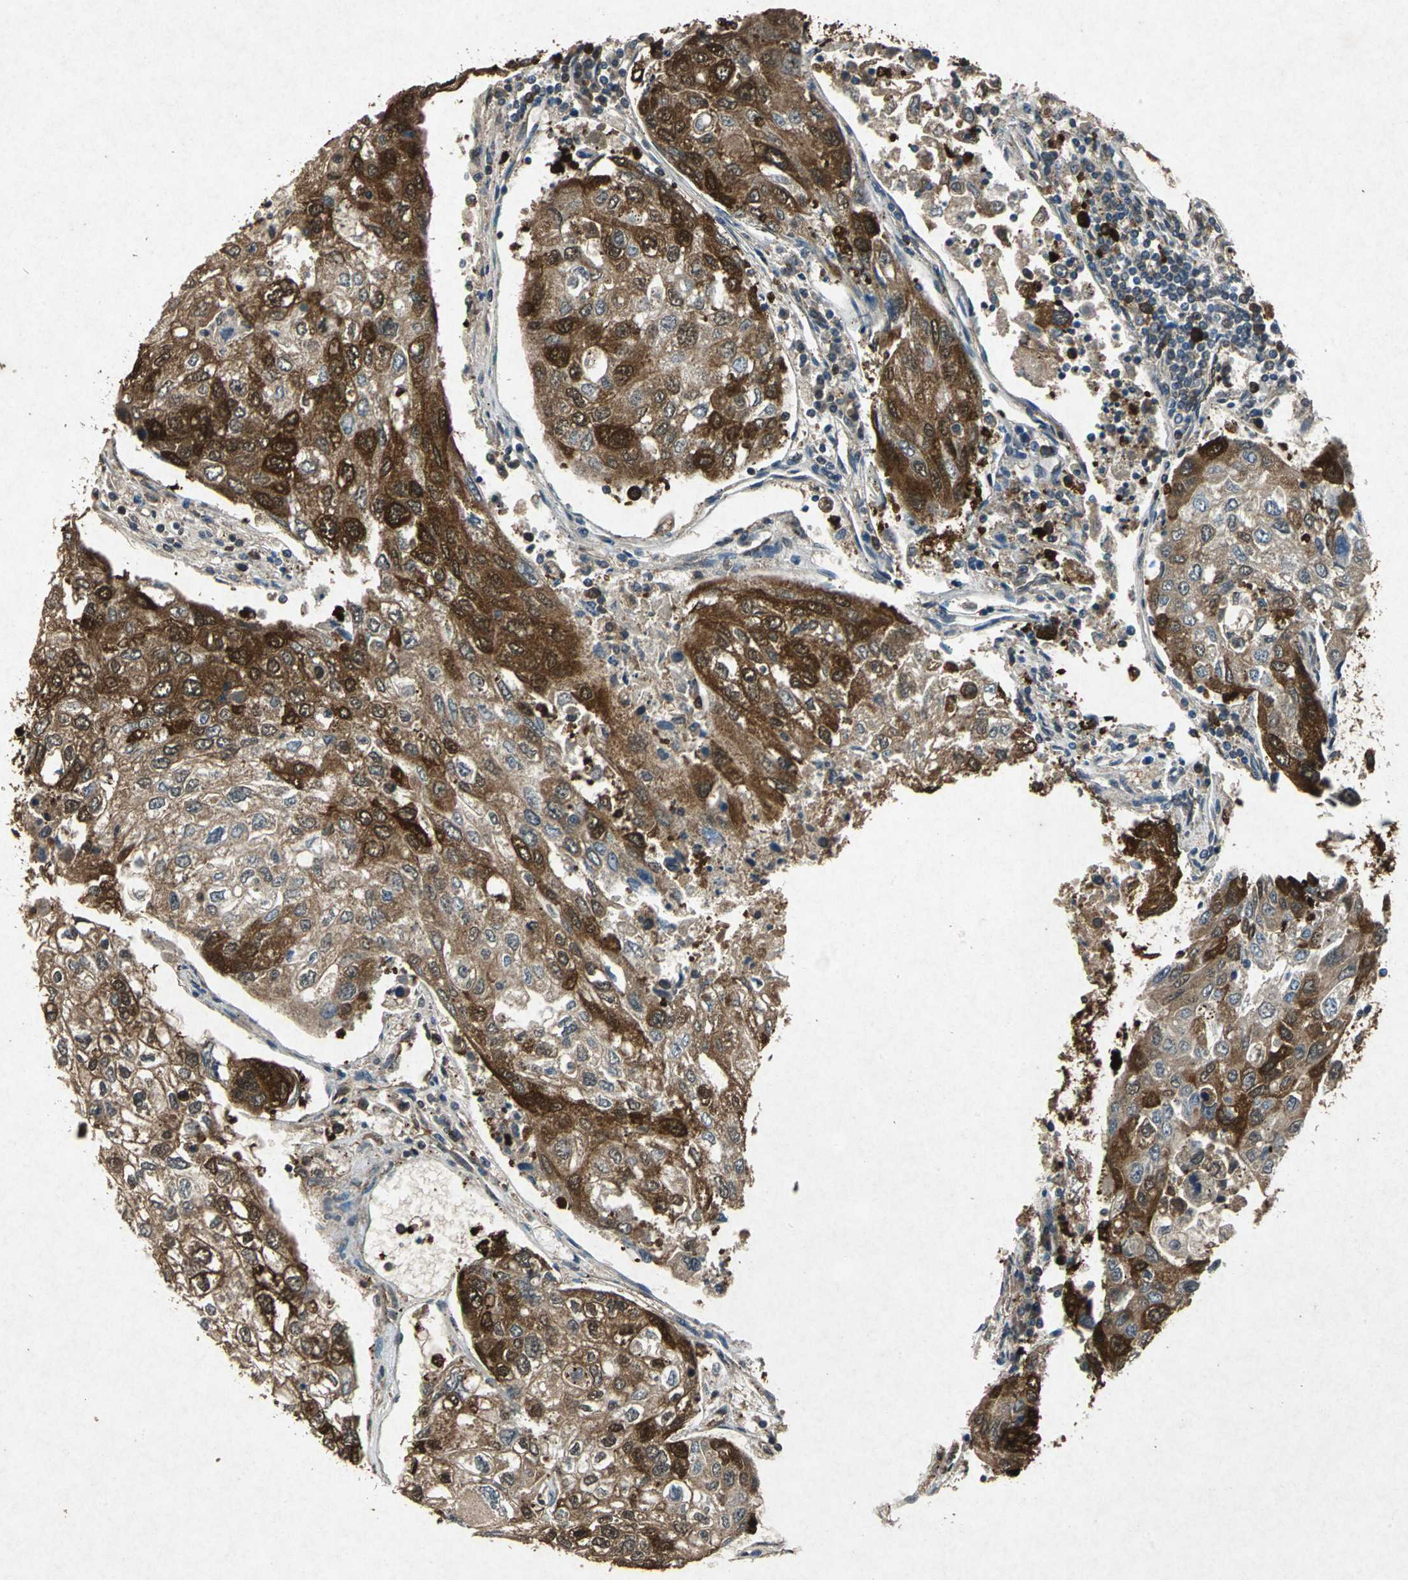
{"staining": {"intensity": "strong", "quantity": ">75%", "location": "cytoplasmic/membranous"}, "tissue": "urothelial cancer", "cell_type": "Tumor cells", "image_type": "cancer", "snomed": [{"axis": "morphology", "description": "Urothelial carcinoma, High grade"}, {"axis": "topography", "description": "Lymph node"}, {"axis": "topography", "description": "Urinary bladder"}], "caption": "IHC image of neoplastic tissue: human high-grade urothelial carcinoma stained using IHC demonstrates high levels of strong protein expression localized specifically in the cytoplasmic/membranous of tumor cells, appearing as a cytoplasmic/membranous brown color.", "gene": "HSP90AB1", "patient": {"sex": "male", "age": 51}}